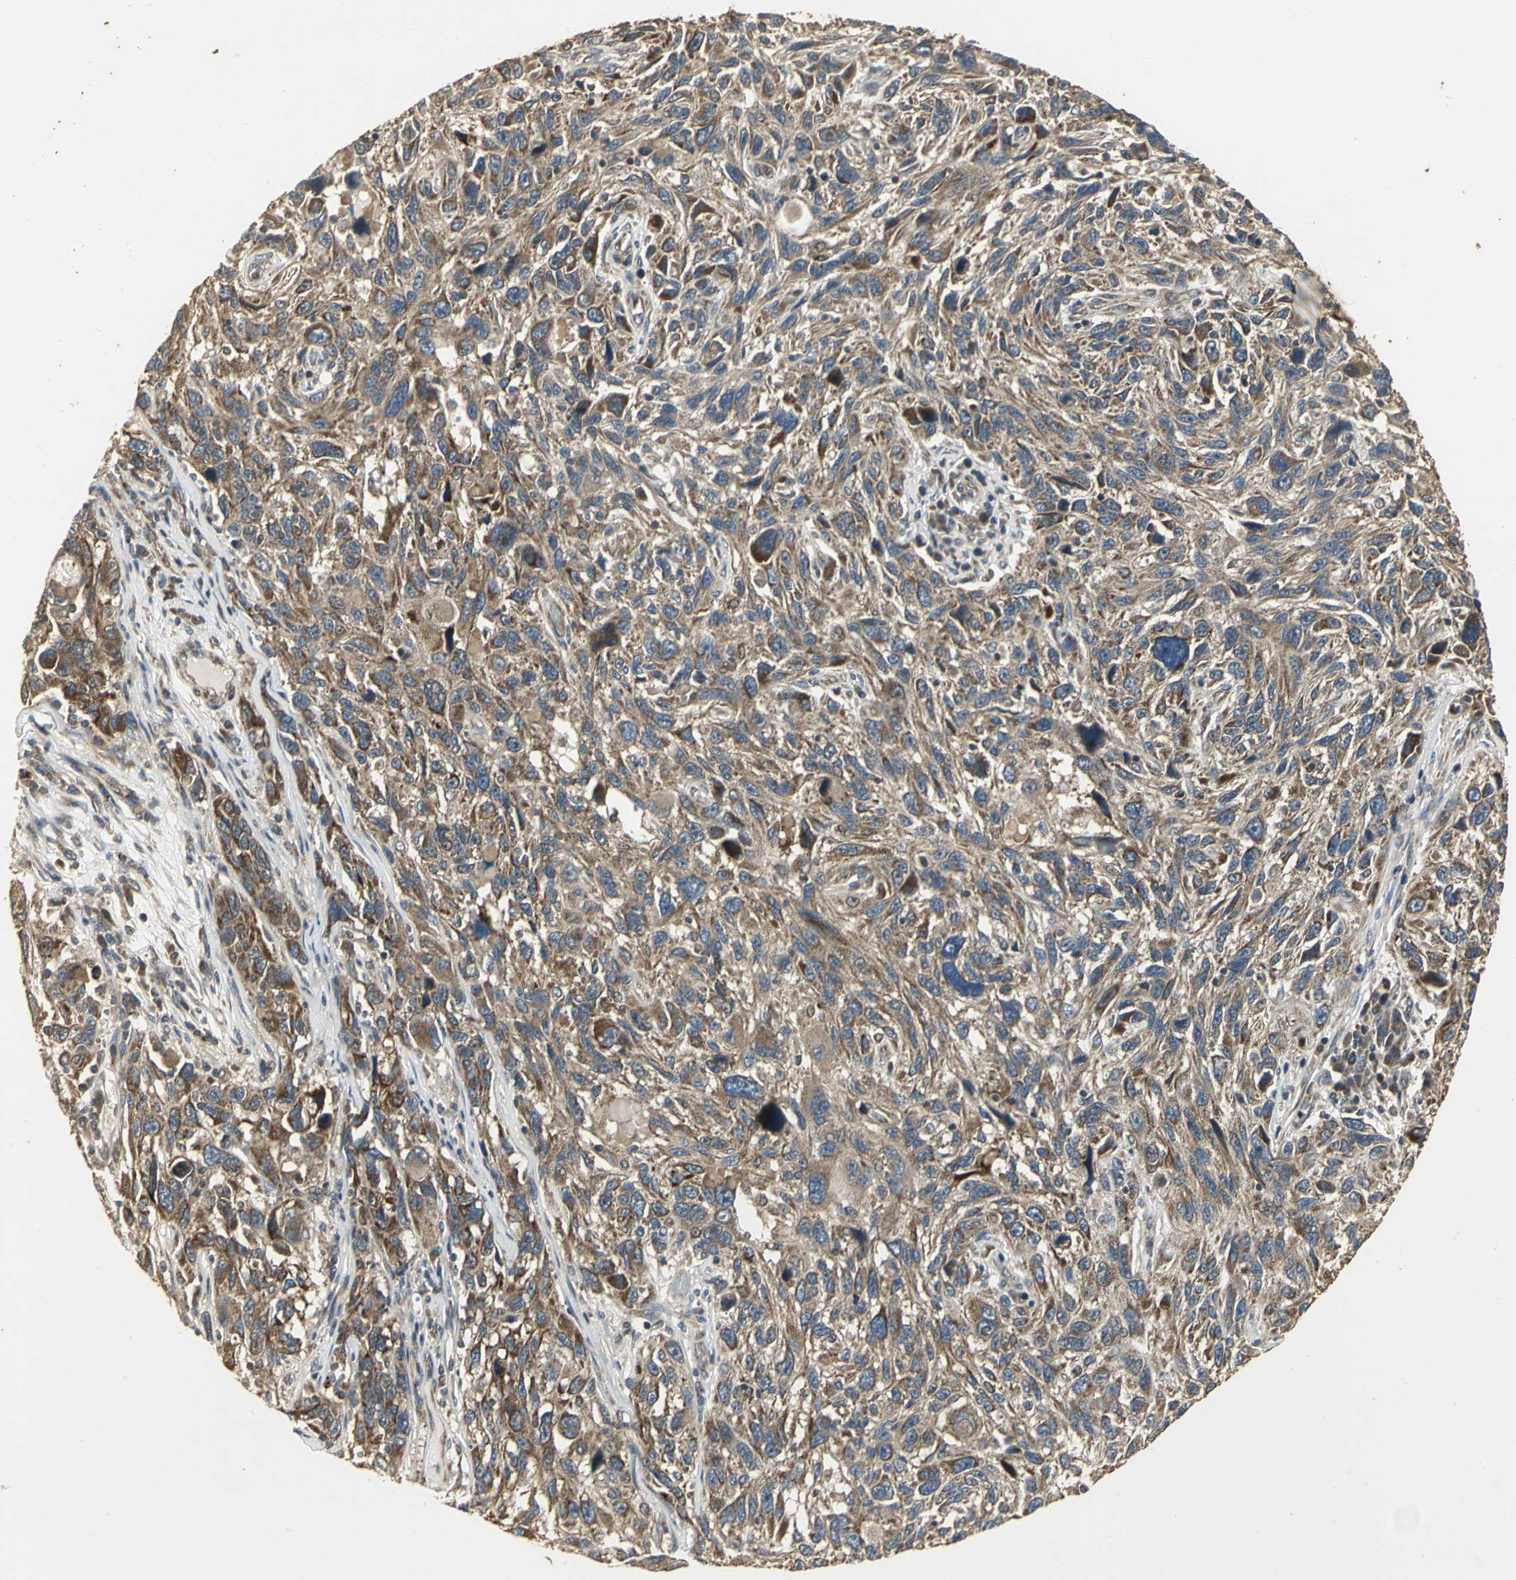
{"staining": {"intensity": "strong", "quantity": ">75%", "location": "cytoplasmic/membranous"}, "tissue": "melanoma", "cell_type": "Tumor cells", "image_type": "cancer", "snomed": [{"axis": "morphology", "description": "Malignant melanoma, NOS"}, {"axis": "topography", "description": "Skin"}], "caption": "Malignant melanoma stained for a protein demonstrates strong cytoplasmic/membranous positivity in tumor cells. The staining is performed using DAB brown chromogen to label protein expression. The nuclei are counter-stained blue using hematoxylin.", "gene": "KANK1", "patient": {"sex": "male", "age": 53}}